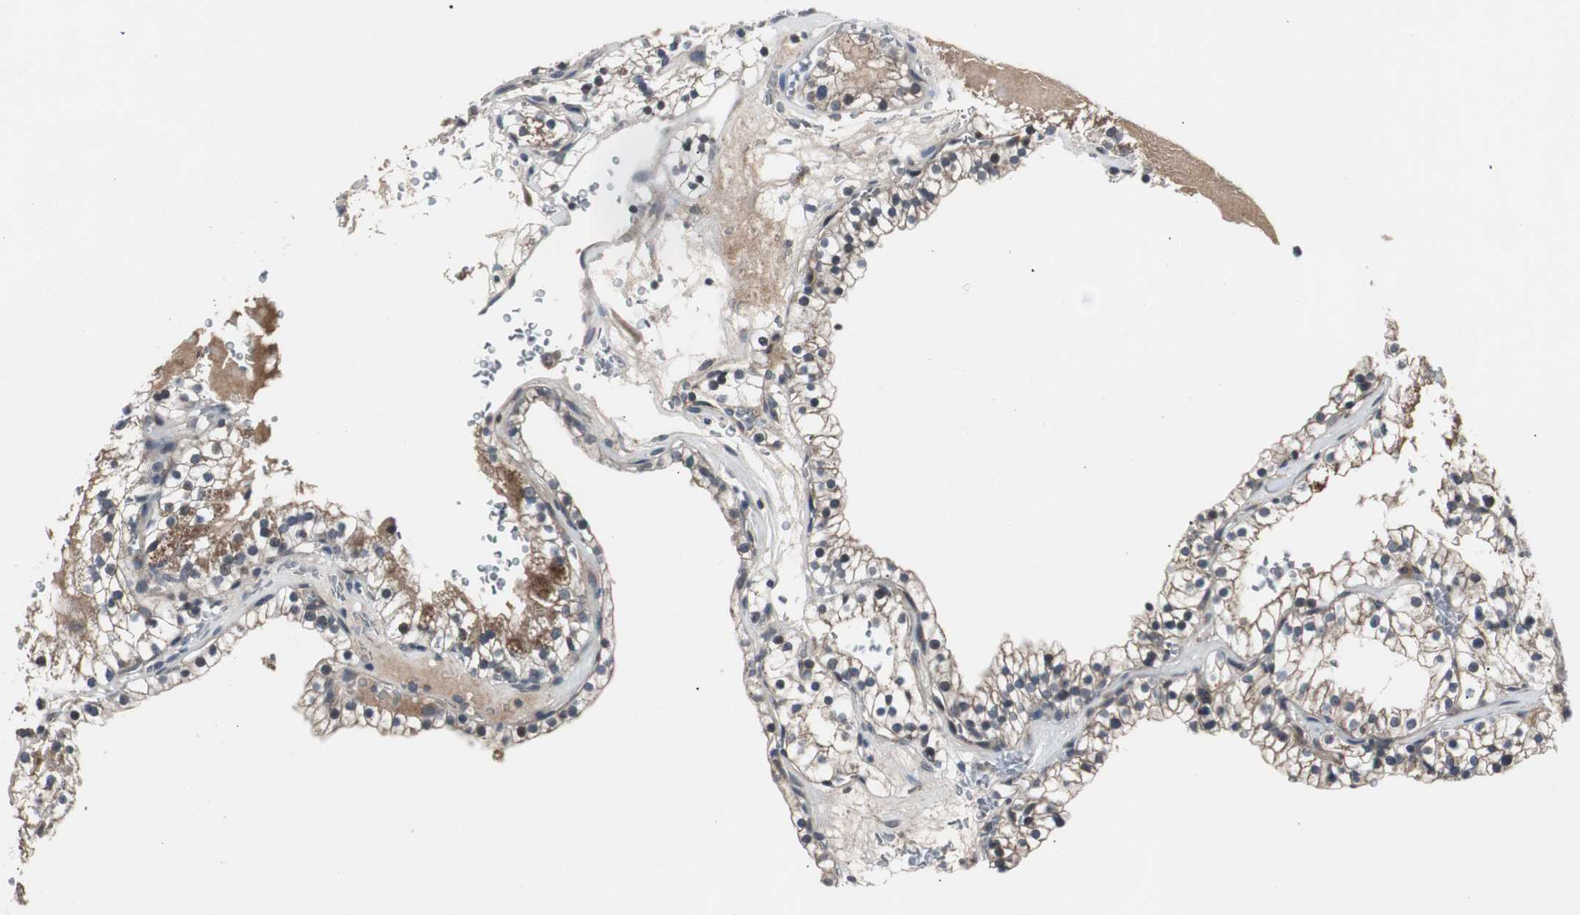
{"staining": {"intensity": "negative", "quantity": "none", "location": "none"}, "tissue": "renal cancer", "cell_type": "Tumor cells", "image_type": "cancer", "snomed": [{"axis": "morphology", "description": "Adenocarcinoma, NOS"}, {"axis": "topography", "description": "Kidney"}], "caption": "Histopathology image shows no significant protein expression in tumor cells of renal adenocarcinoma.", "gene": "ZMPSTE24", "patient": {"sex": "female", "age": 41}}